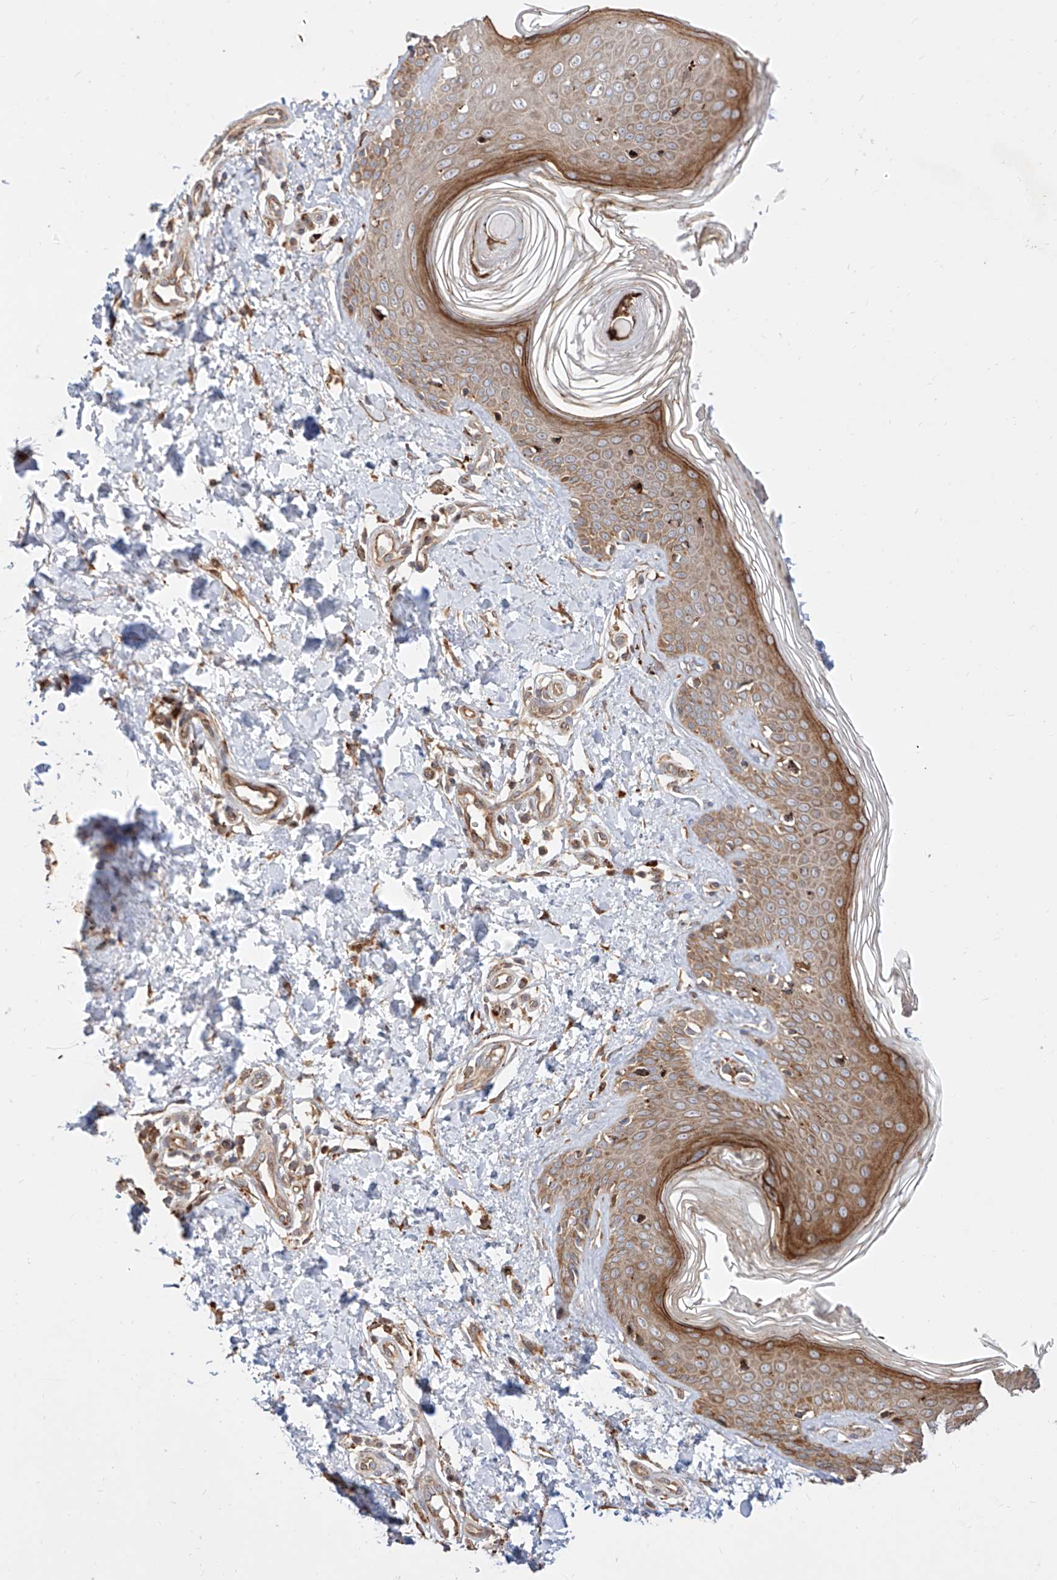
{"staining": {"intensity": "moderate", "quantity": ">75%", "location": "cytoplasmic/membranous"}, "tissue": "skin", "cell_type": "Fibroblasts", "image_type": "normal", "snomed": [{"axis": "morphology", "description": "Normal tissue, NOS"}, {"axis": "topography", "description": "Skin"}], "caption": "Brown immunohistochemical staining in unremarkable skin reveals moderate cytoplasmic/membranous staining in approximately >75% of fibroblasts. (DAB (3,3'-diaminobenzidine) IHC, brown staining for protein, blue staining for nuclei).", "gene": "DIRAS3", "patient": {"sex": "male", "age": 37}}